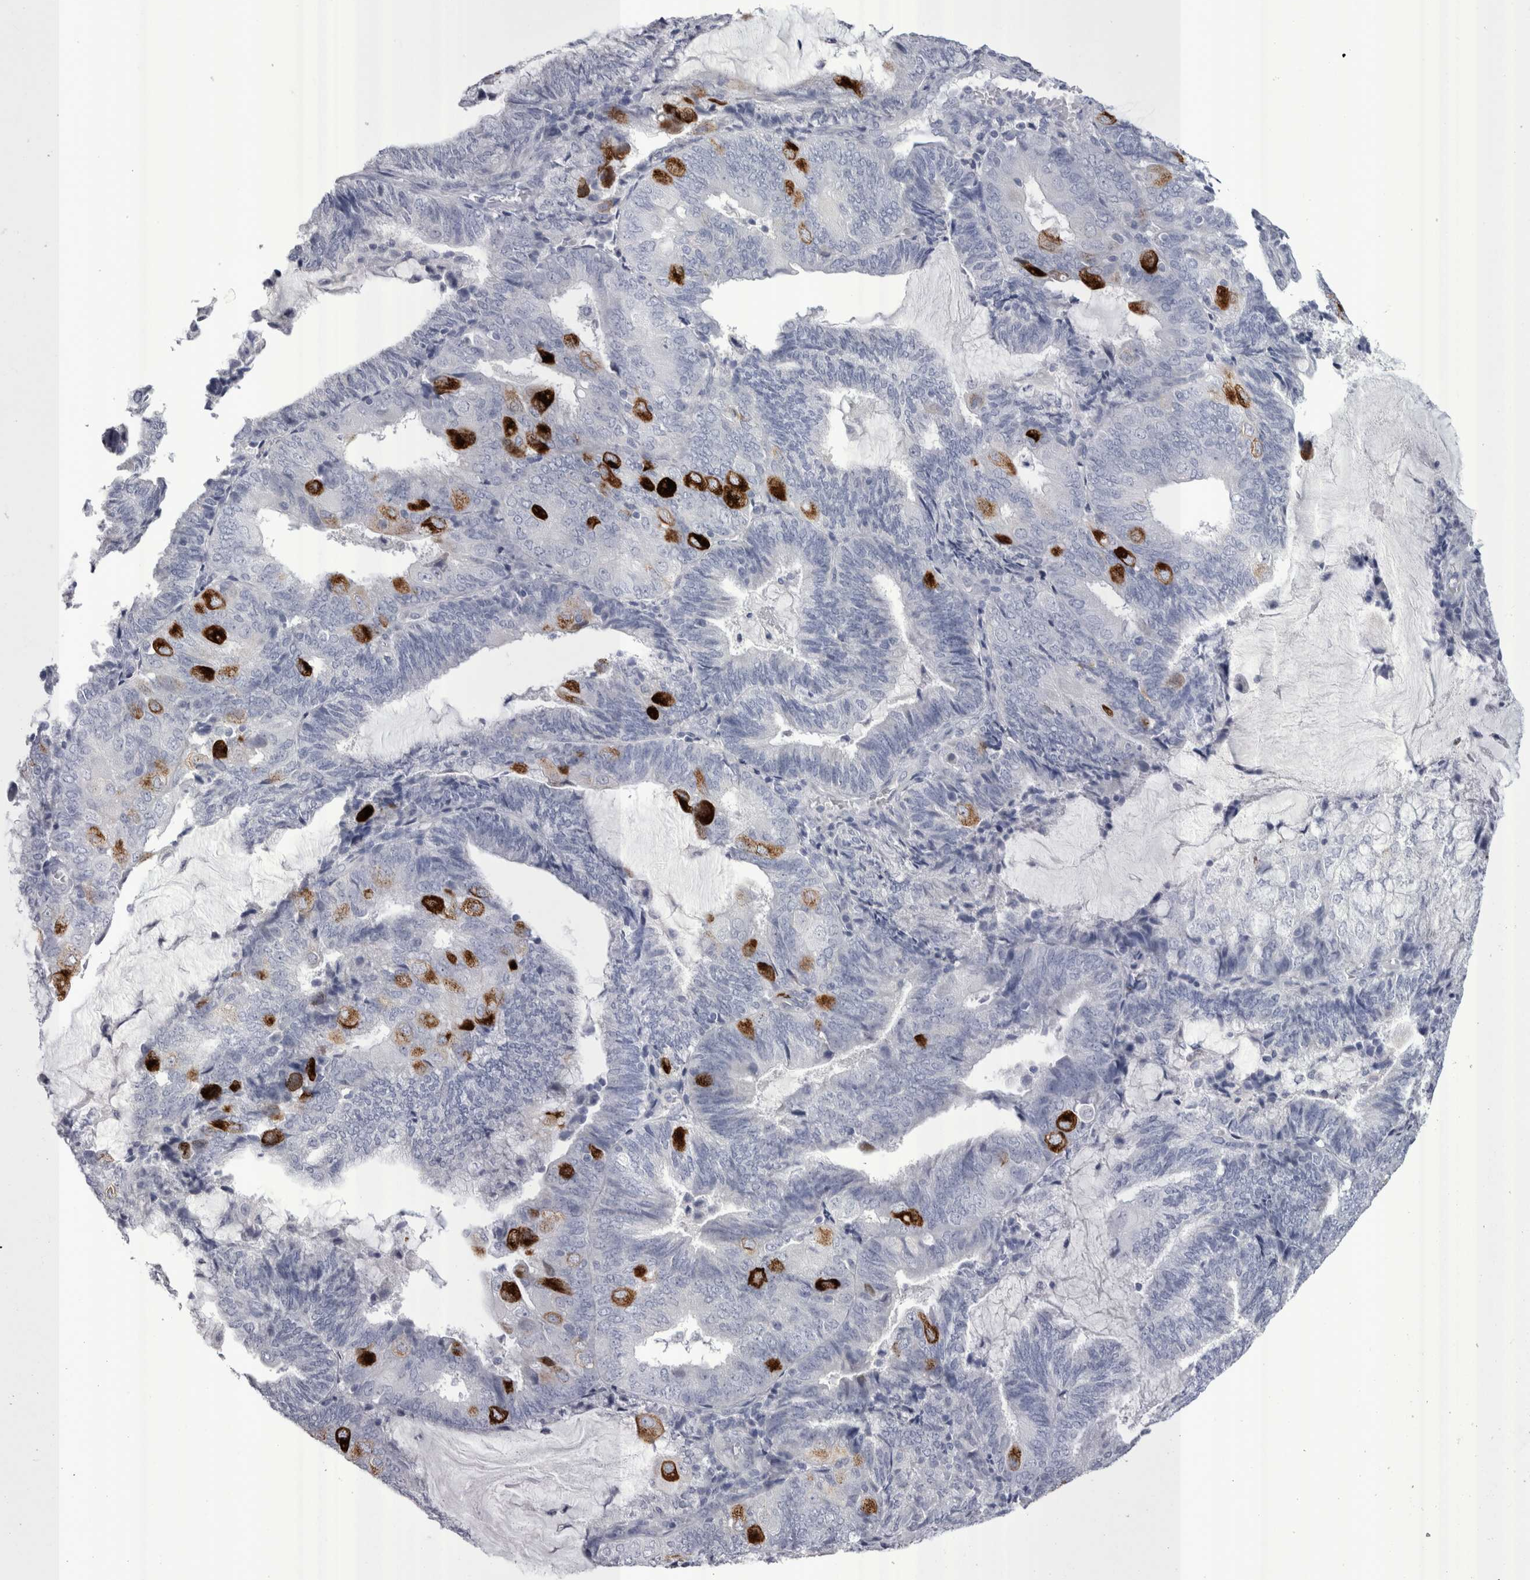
{"staining": {"intensity": "strong", "quantity": "<25%", "location": "cytoplasmic/membranous"}, "tissue": "endometrial cancer", "cell_type": "Tumor cells", "image_type": "cancer", "snomed": [{"axis": "morphology", "description": "Adenocarcinoma, NOS"}, {"axis": "topography", "description": "Endometrium"}], "caption": "Strong cytoplasmic/membranous positivity for a protein is appreciated in about <25% of tumor cells of endometrial cancer (adenocarcinoma) using IHC.", "gene": "PWP2", "patient": {"sex": "female", "age": 81}}